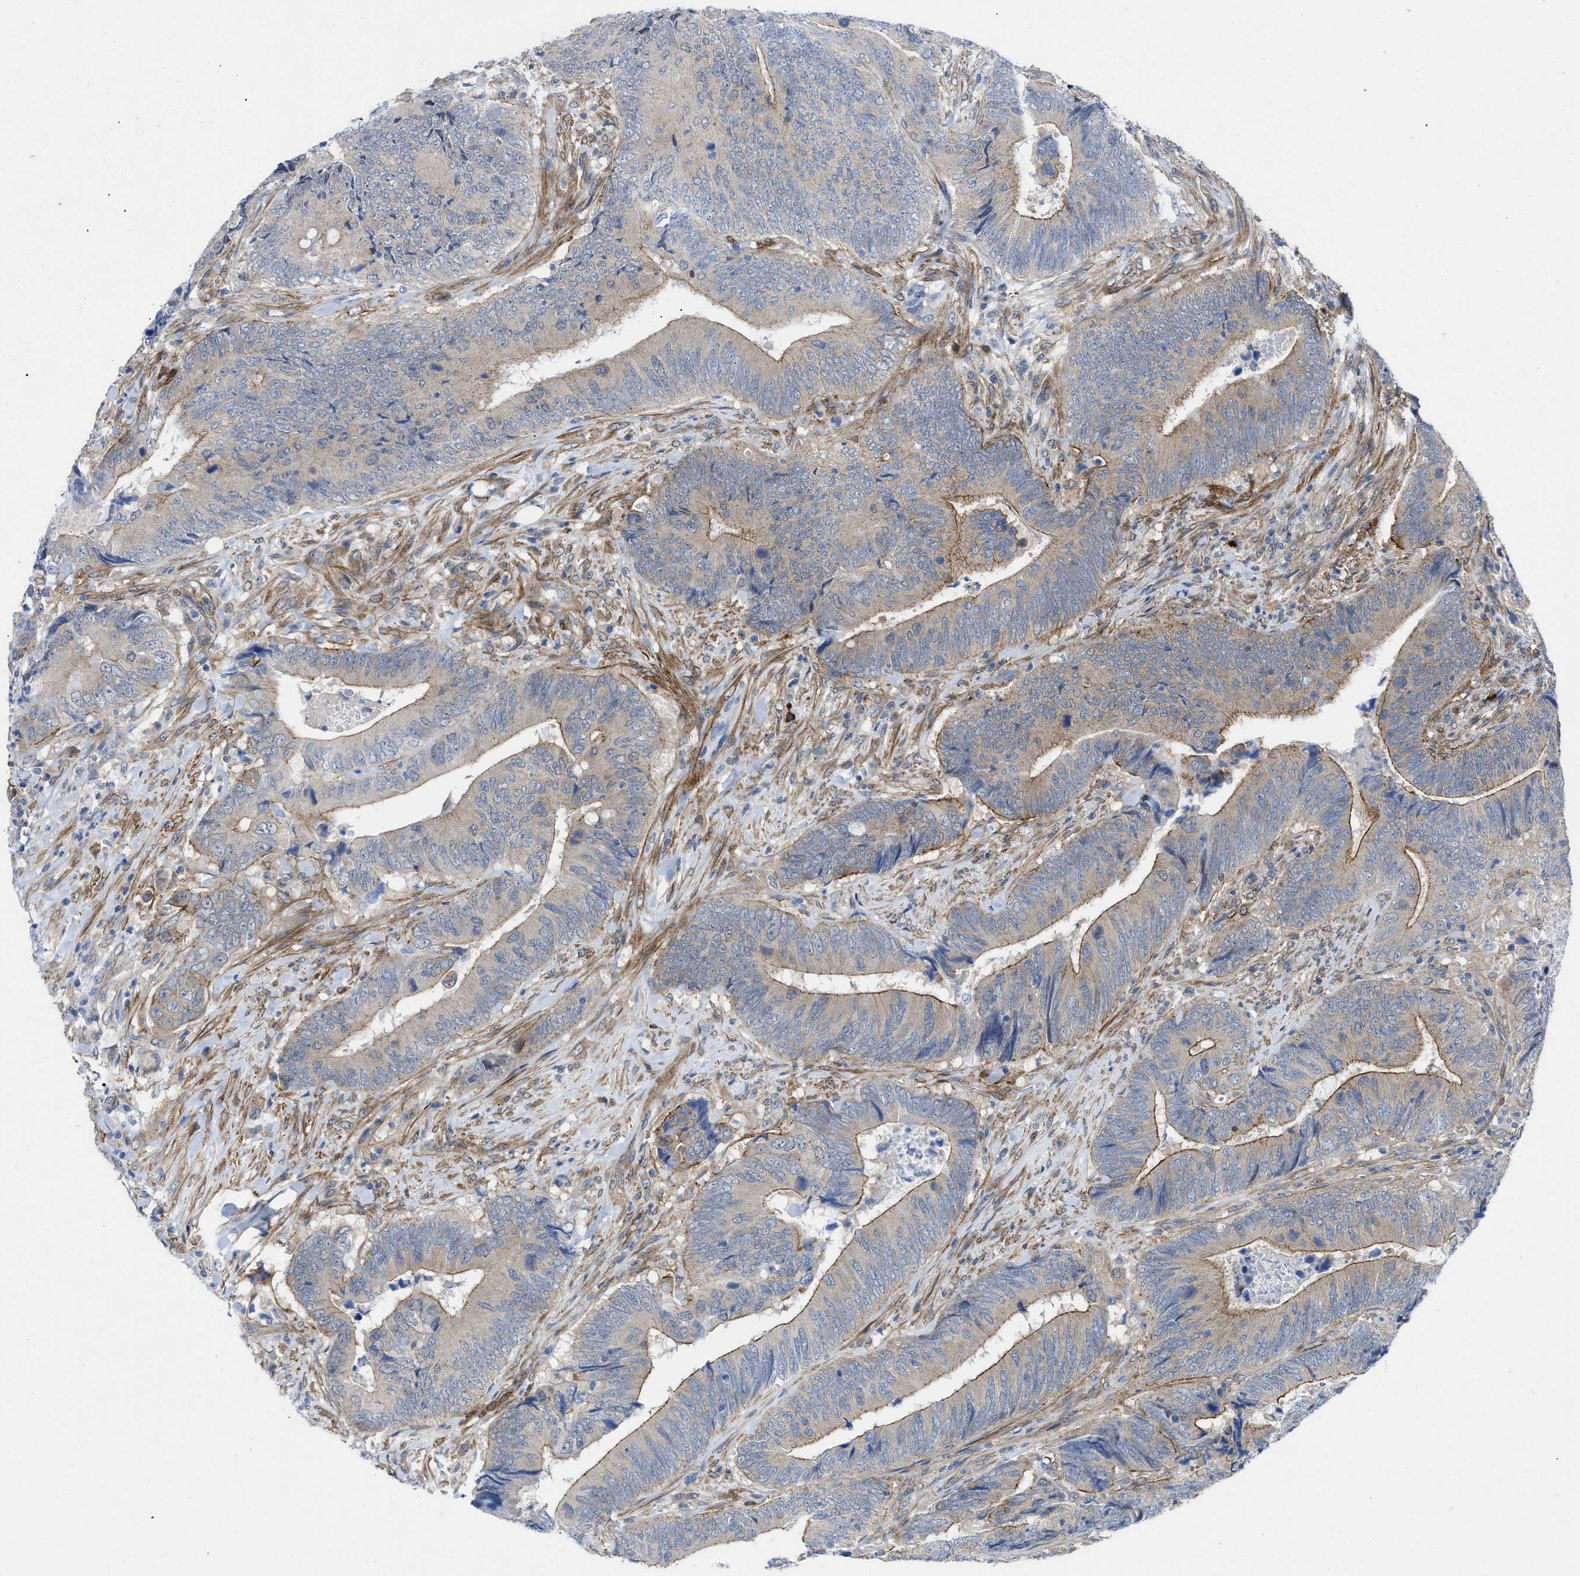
{"staining": {"intensity": "moderate", "quantity": "25%-75%", "location": "cytoplasmic/membranous"}, "tissue": "colorectal cancer", "cell_type": "Tumor cells", "image_type": "cancer", "snomed": [{"axis": "morphology", "description": "Normal tissue, NOS"}, {"axis": "morphology", "description": "Adenocarcinoma, NOS"}, {"axis": "topography", "description": "Colon"}], "caption": "Immunohistochemistry (IHC) micrograph of human adenocarcinoma (colorectal) stained for a protein (brown), which demonstrates medium levels of moderate cytoplasmic/membranous staining in approximately 25%-75% of tumor cells.", "gene": "PDLIM5", "patient": {"sex": "male", "age": 56}}